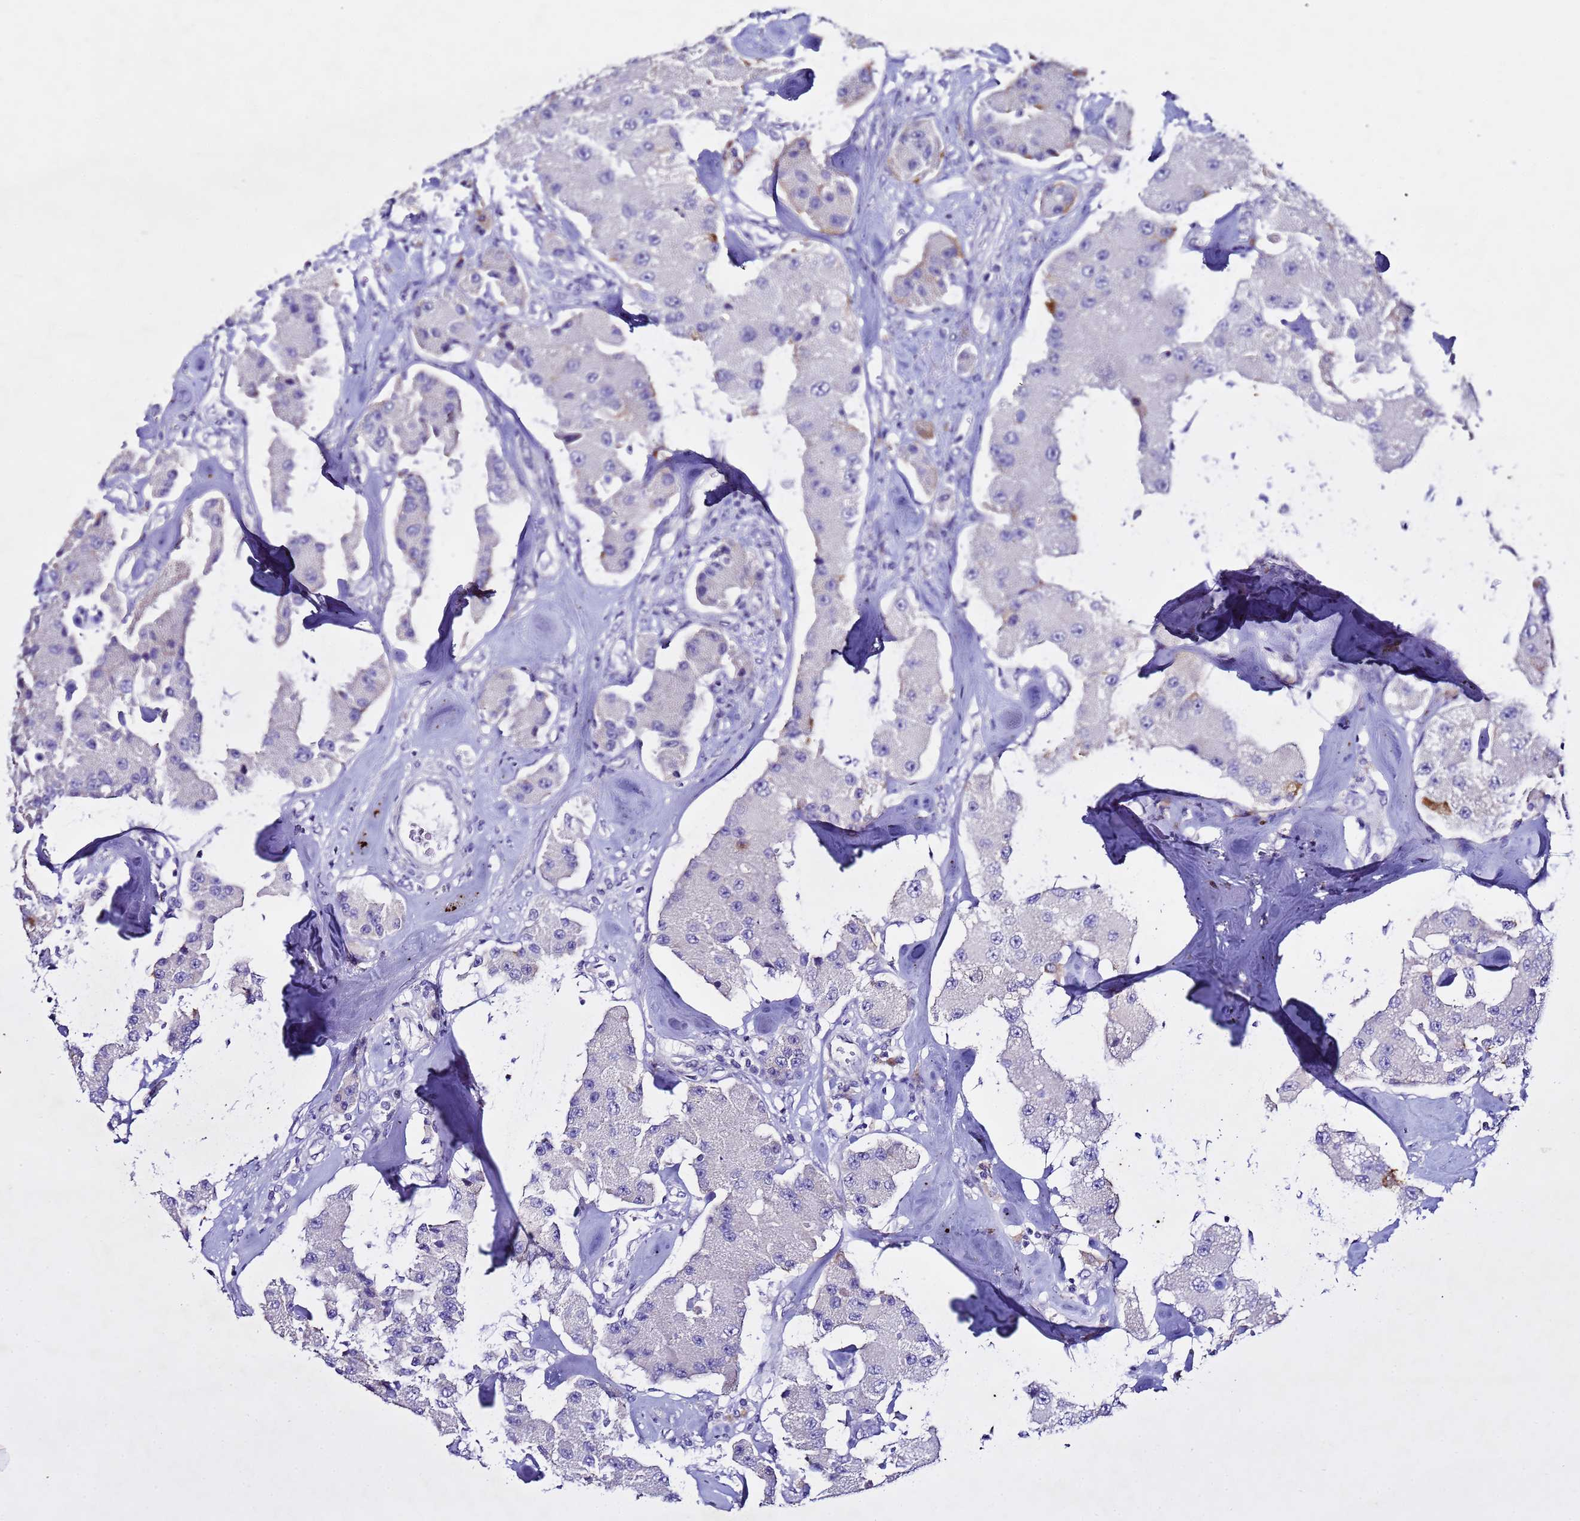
{"staining": {"intensity": "negative", "quantity": "none", "location": "none"}, "tissue": "carcinoid", "cell_type": "Tumor cells", "image_type": "cancer", "snomed": [{"axis": "morphology", "description": "Carcinoid, malignant, NOS"}, {"axis": "topography", "description": "Pancreas"}], "caption": "Carcinoid (malignant) was stained to show a protein in brown. There is no significant staining in tumor cells.", "gene": "IGSF11", "patient": {"sex": "male", "age": 41}}